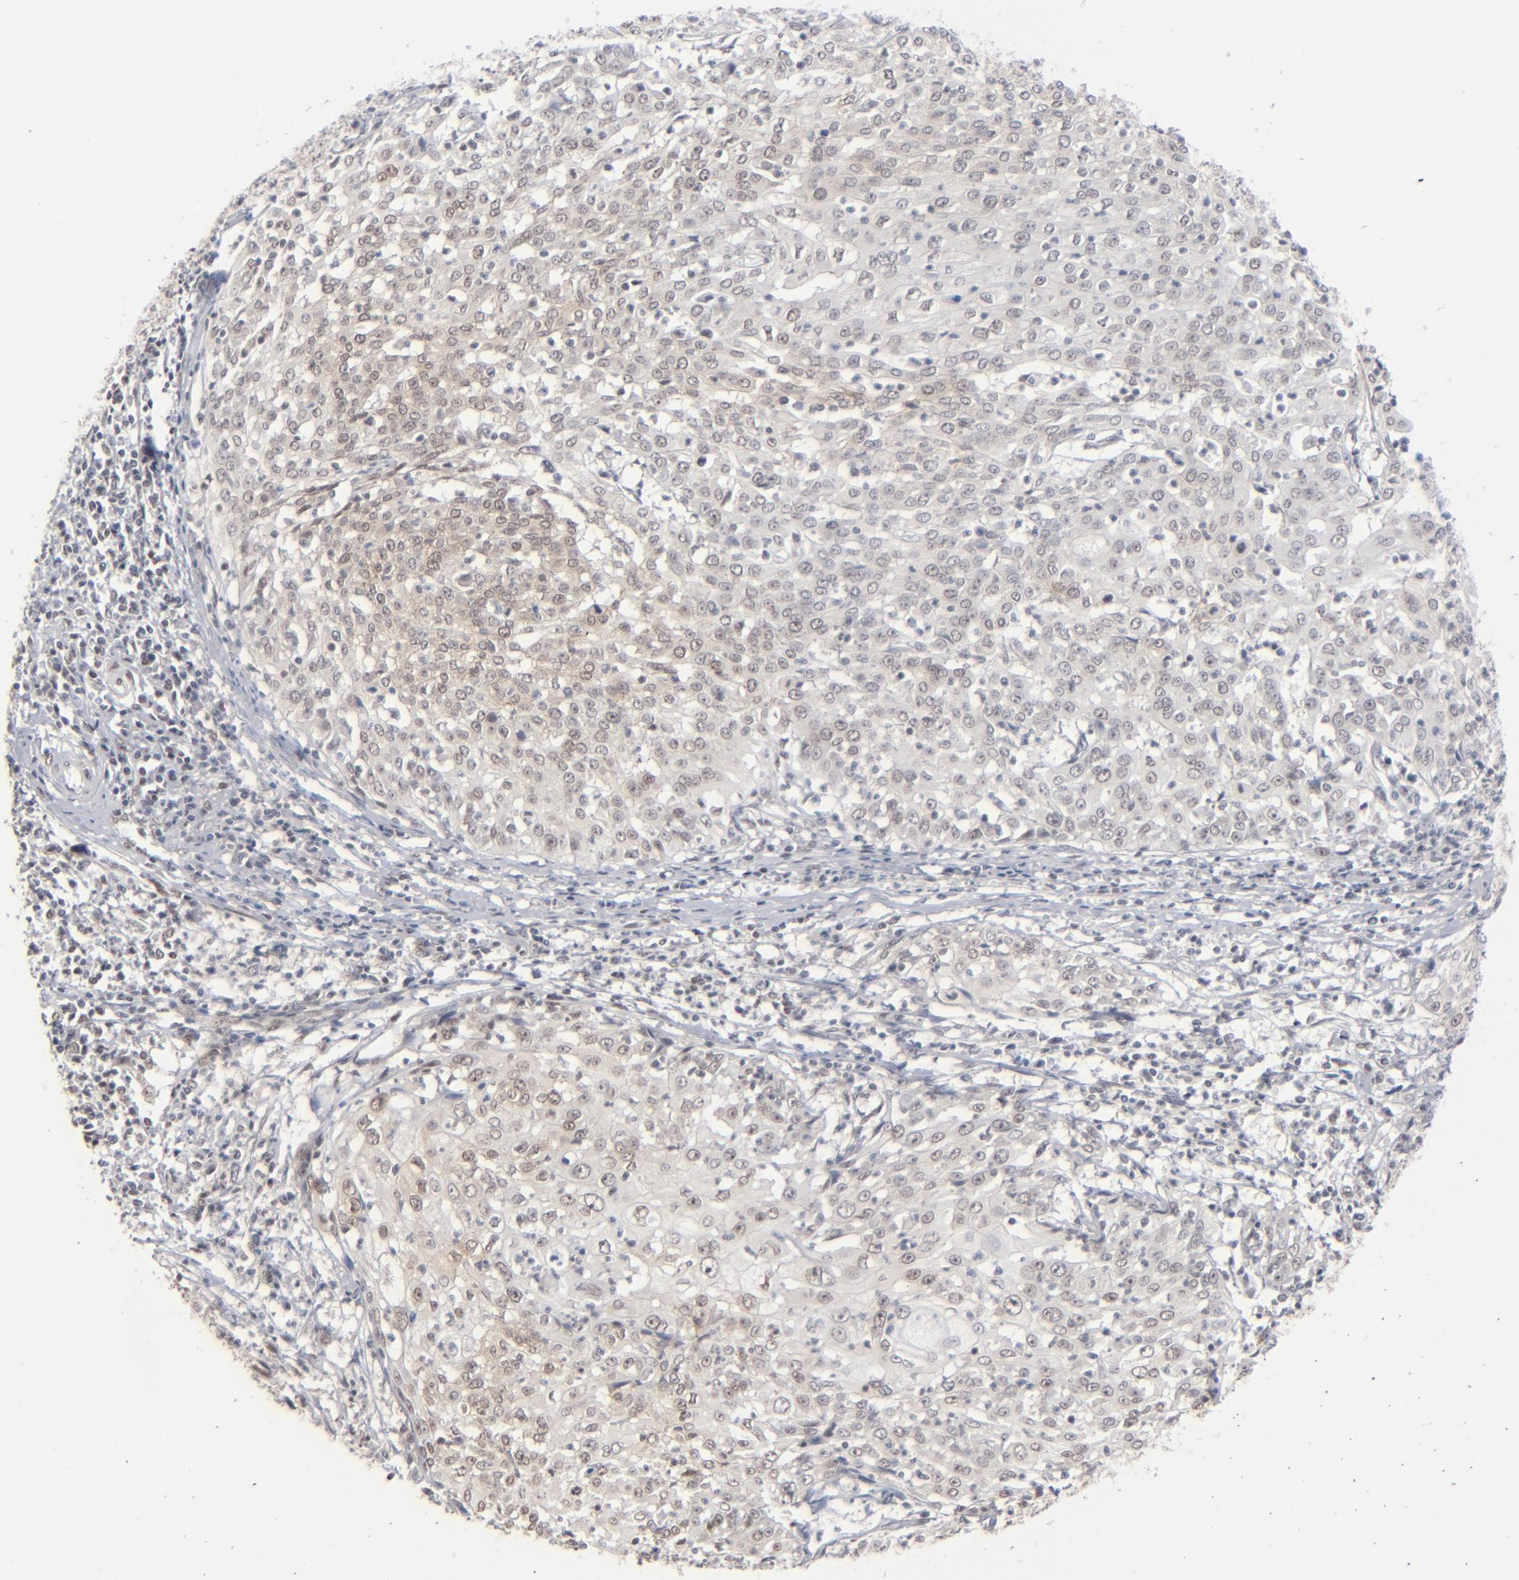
{"staining": {"intensity": "weak", "quantity": ">75%", "location": "cytoplasmic/membranous"}, "tissue": "cervical cancer", "cell_type": "Tumor cells", "image_type": "cancer", "snomed": [{"axis": "morphology", "description": "Squamous cell carcinoma, NOS"}, {"axis": "topography", "description": "Cervix"}], "caption": "A brown stain highlights weak cytoplasmic/membranous expression of a protein in squamous cell carcinoma (cervical) tumor cells.", "gene": "IRF9", "patient": {"sex": "female", "age": 39}}